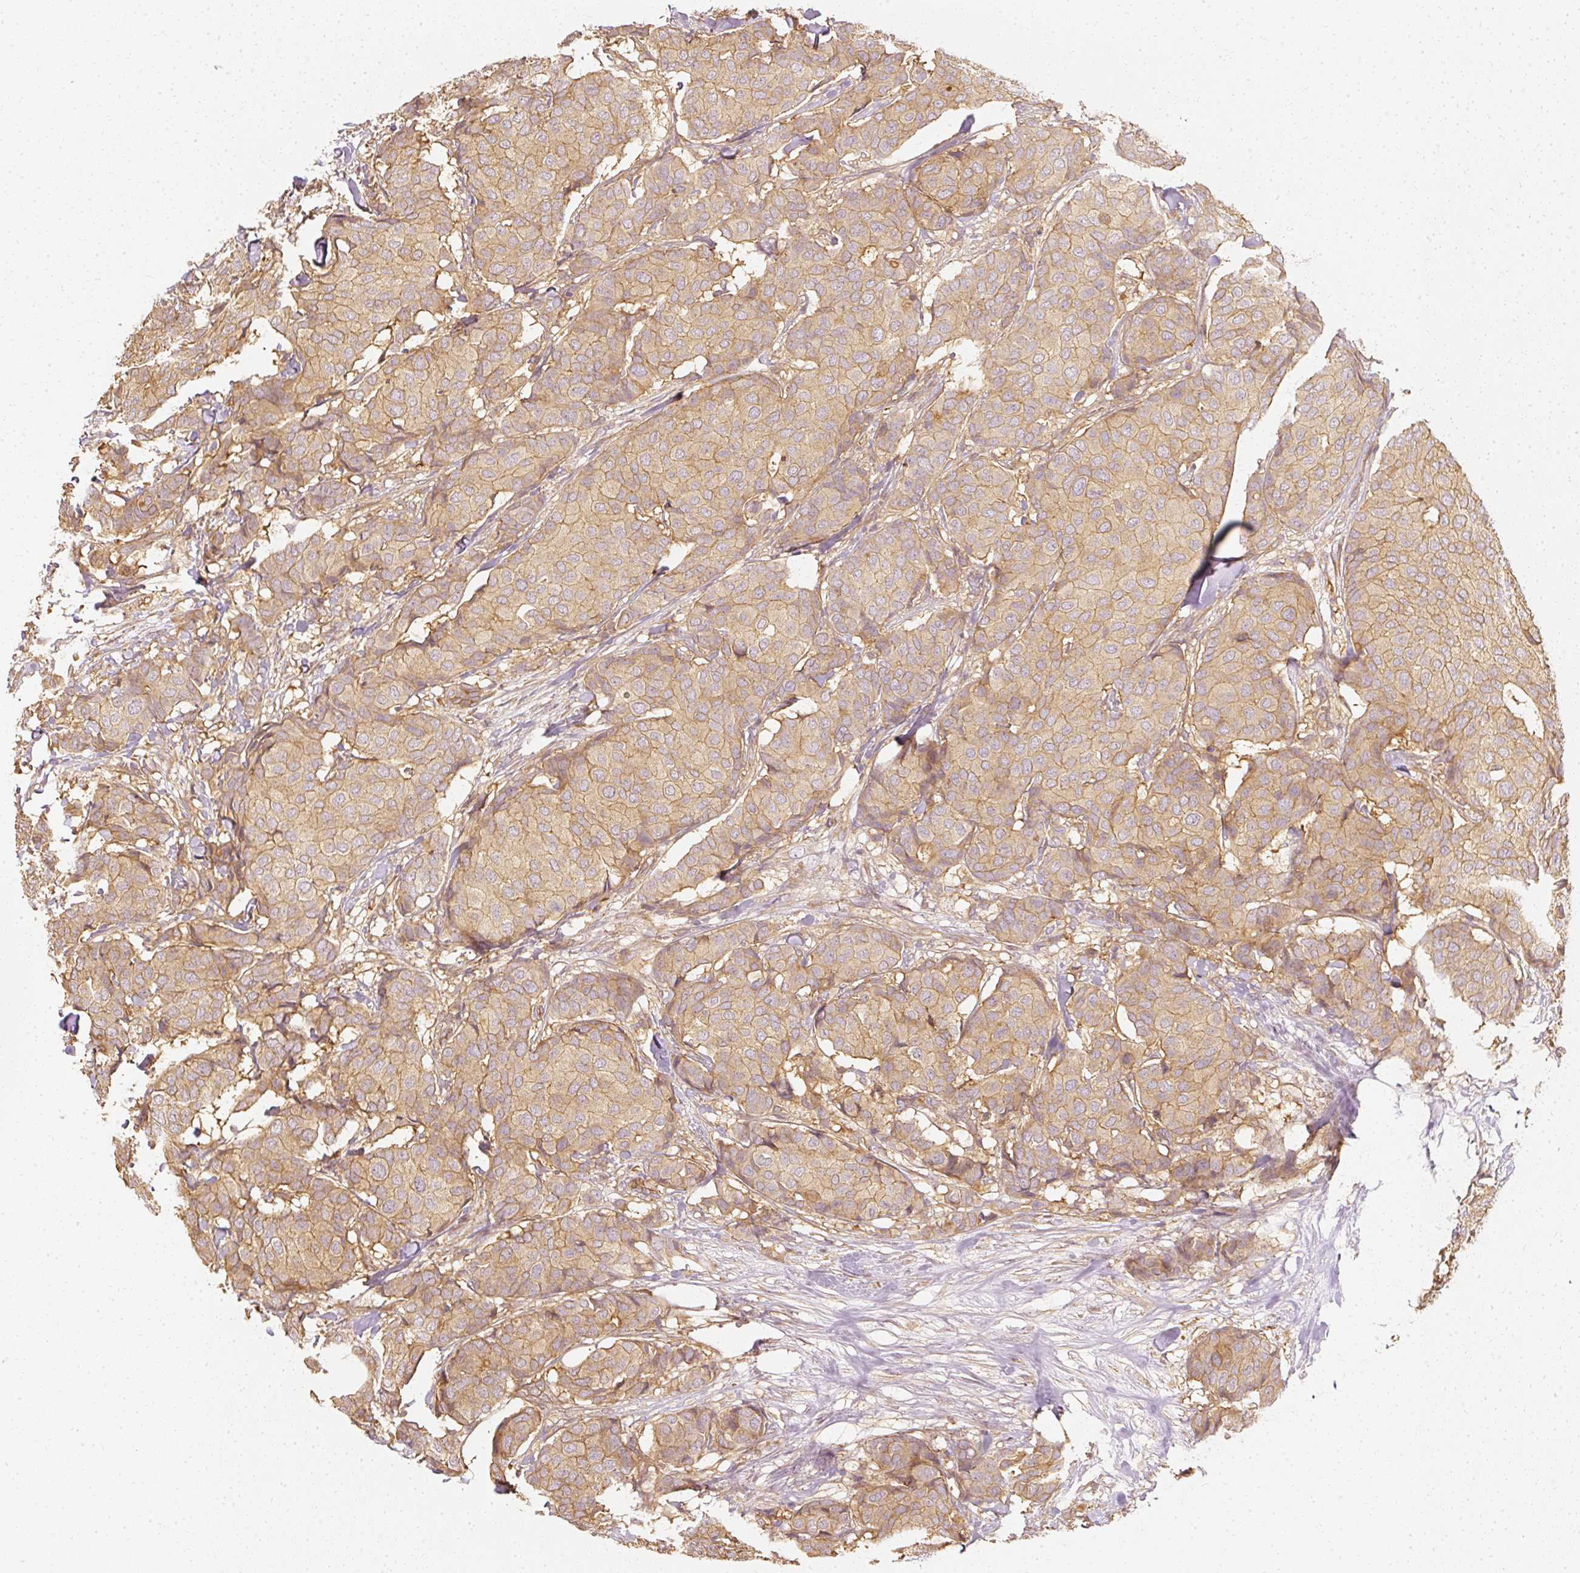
{"staining": {"intensity": "moderate", "quantity": "25%-75%", "location": "cytoplasmic/membranous"}, "tissue": "breast cancer", "cell_type": "Tumor cells", "image_type": "cancer", "snomed": [{"axis": "morphology", "description": "Duct carcinoma"}, {"axis": "topography", "description": "Breast"}], "caption": "Protein analysis of infiltrating ductal carcinoma (breast) tissue reveals moderate cytoplasmic/membranous staining in about 25%-75% of tumor cells. The staining was performed using DAB, with brown indicating positive protein expression. Nuclei are stained blue with hematoxylin.", "gene": "GNAQ", "patient": {"sex": "female", "age": 75}}